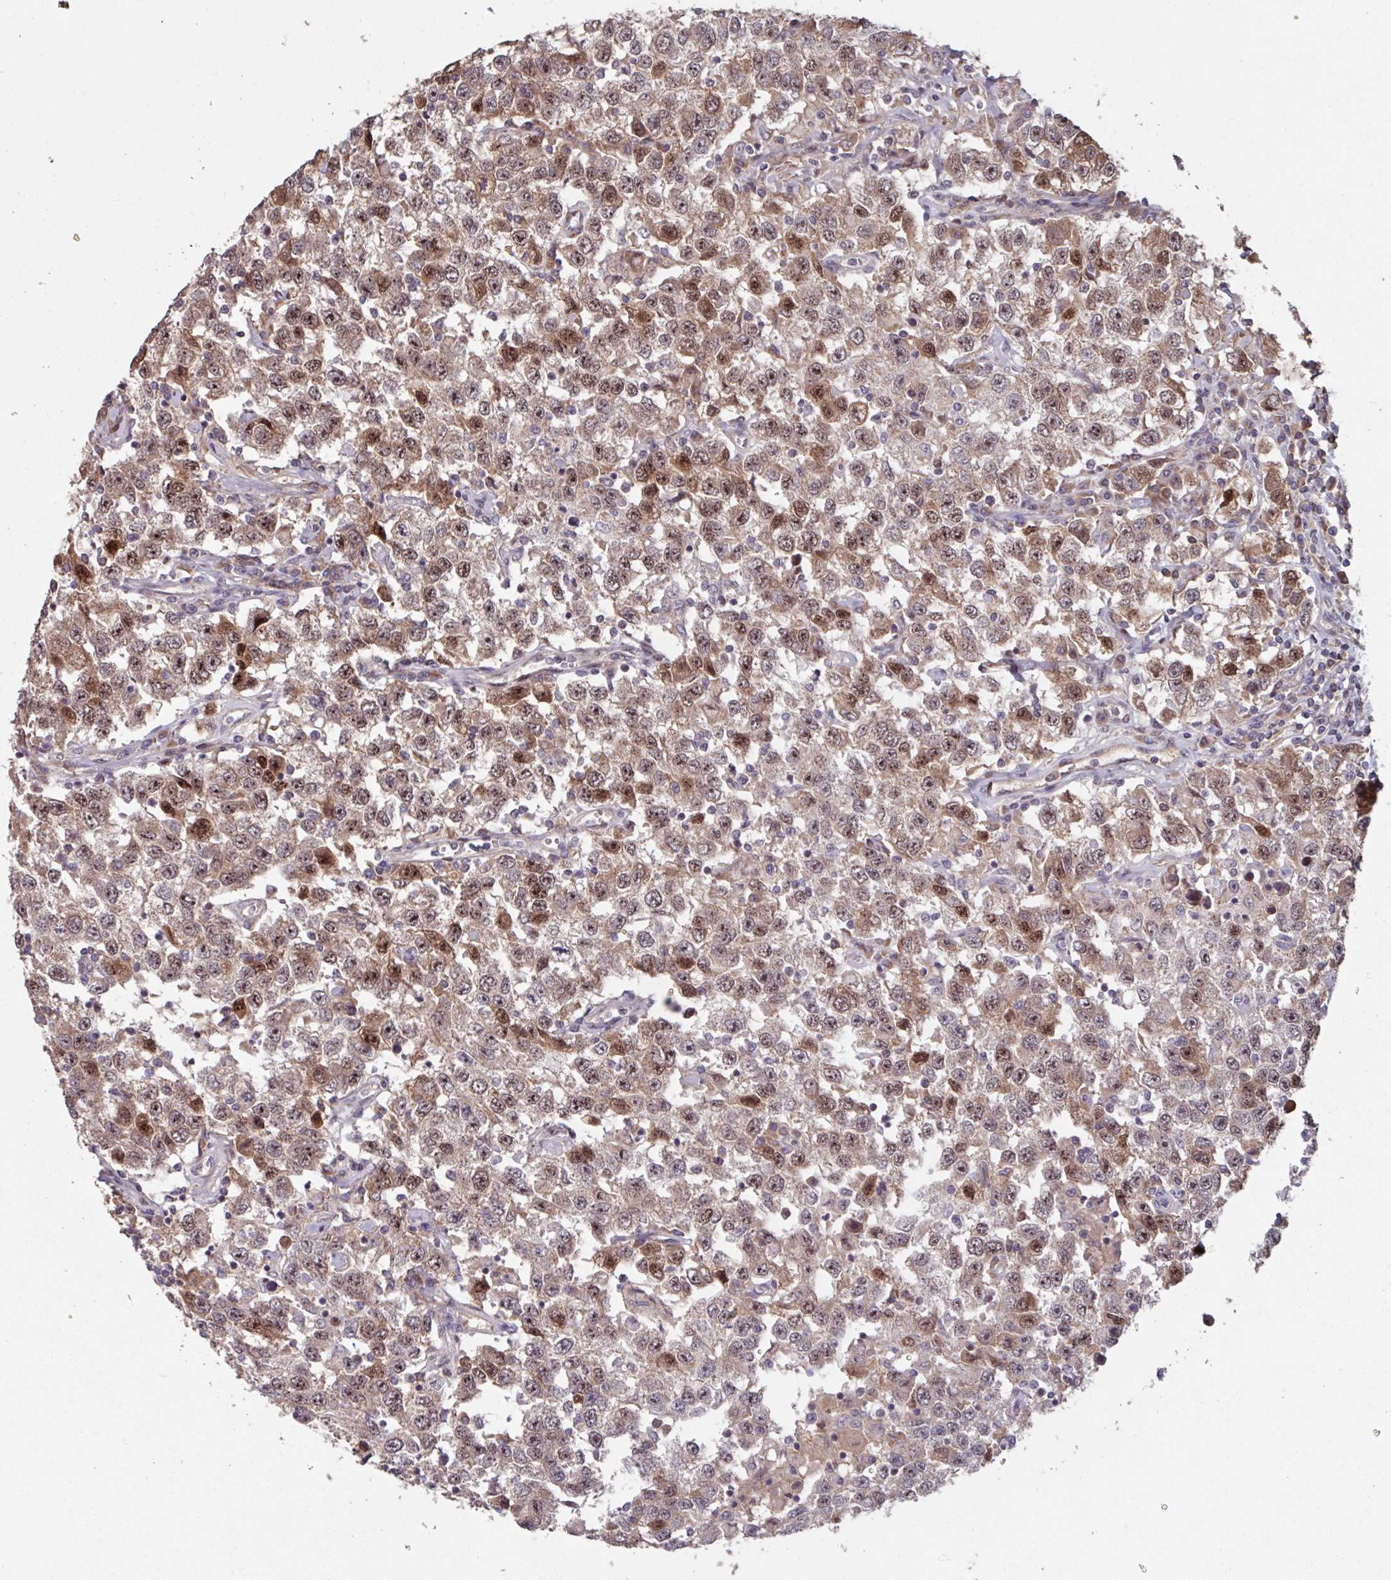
{"staining": {"intensity": "moderate", "quantity": ">75%", "location": "nuclear"}, "tissue": "testis cancer", "cell_type": "Tumor cells", "image_type": "cancer", "snomed": [{"axis": "morphology", "description": "Seminoma, NOS"}, {"axis": "topography", "description": "Testis"}], "caption": "Brown immunohistochemical staining in testis cancer displays moderate nuclear staining in approximately >75% of tumor cells. (Stains: DAB (3,3'-diaminobenzidine) in brown, nuclei in blue, Microscopy: brightfield microscopy at high magnification).", "gene": "TMEM88", "patient": {"sex": "male", "age": 41}}